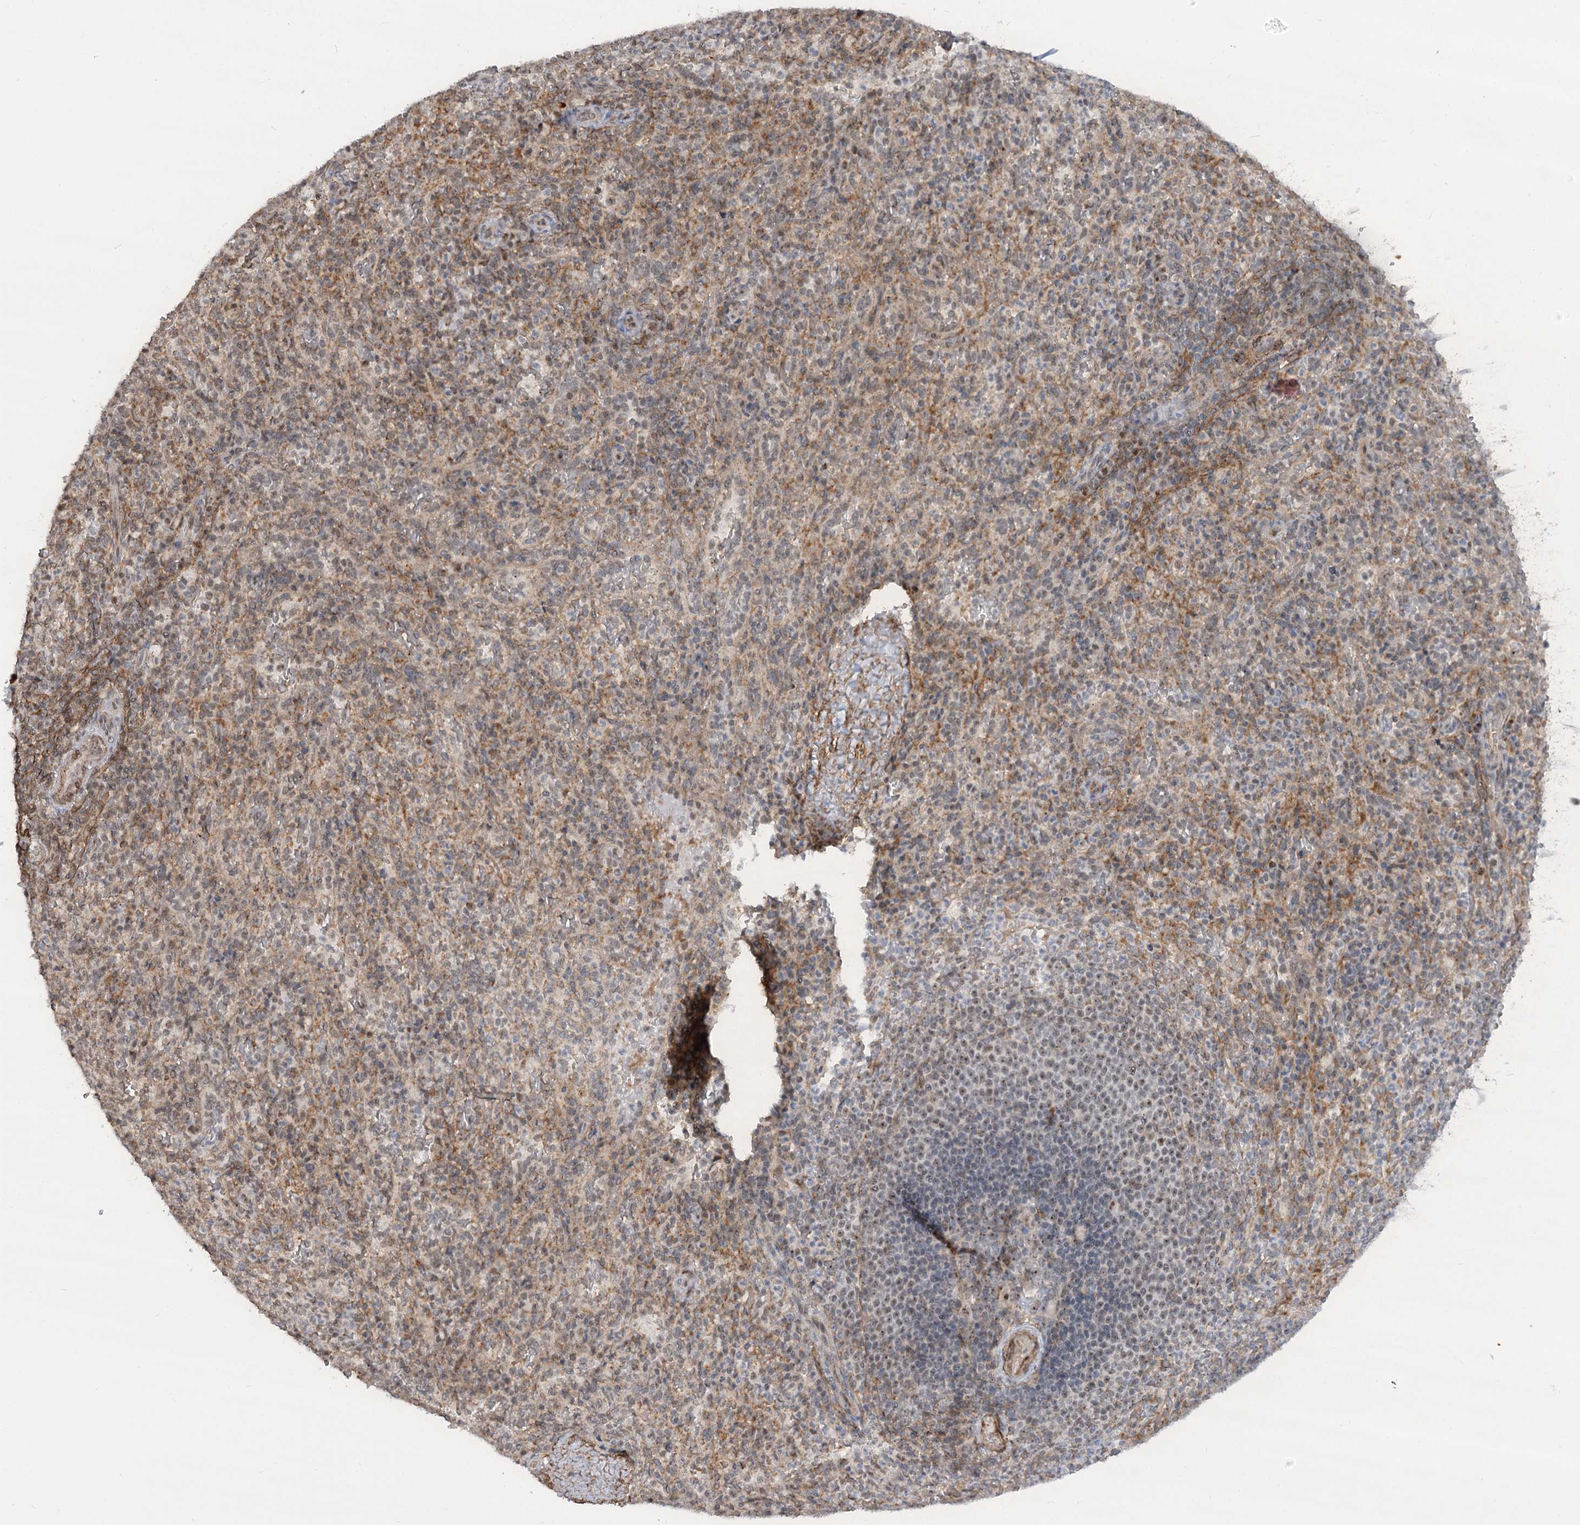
{"staining": {"intensity": "weak", "quantity": "<25%", "location": "nuclear"}, "tissue": "spleen", "cell_type": "Cells in red pulp", "image_type": "normal", "snomed": [{"axis": "morphology", "description": "Normal tissue, NOS"}, {"axis": "topography", "description": "Spleen"}], "caption": "IHC micrograph of benign human spleen stained for a protein (brown), which shows no expression in cells in red pulp. The staining was performed using DAB to visualize the protein expression in brown, while the nuclei were stained in blue with hematoxylin (Magnification: 20x).", "gene": "GNL3L", "patient": {"sex": "female", "age": 21}}